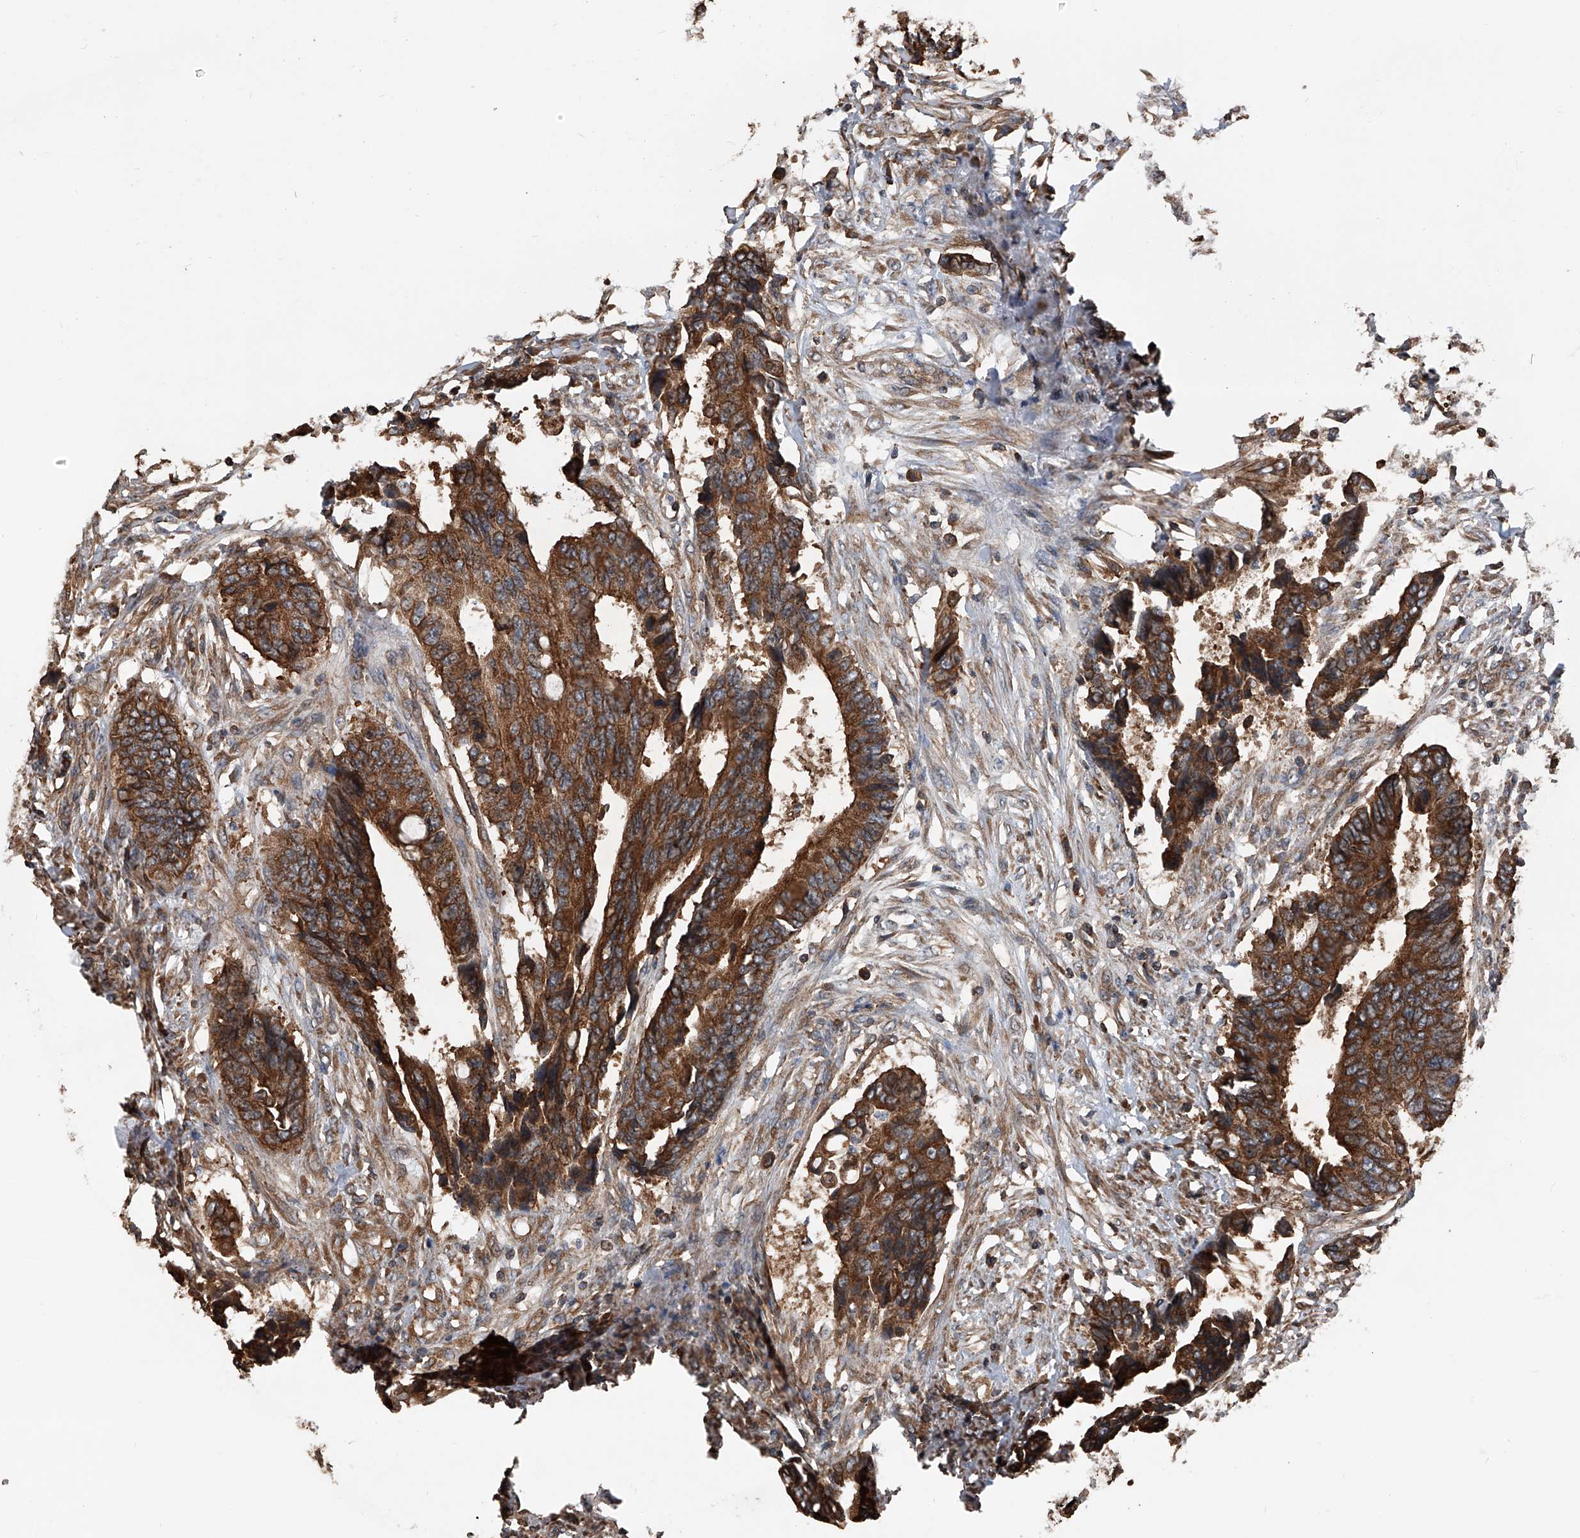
{"staining": {"intensity": "strong", "quantity": ">75%", "location": "cytoplasmic/membranous"}, "tissue": "colorectal cancer", "cell_type": "Tumor cells", "image_type": "cancer", "snomed": [{"axis": "morphology", "description": "Adenocarcinoma, NOS"}, {"axis": "topography", "description": "Rectum"}], "caption": "High-magnification brightfield microscopy of colorectal adenocarcinoma stained with DAB (brown) and counterstained with hematoxylin (blue). tumor cells exhibit strong cytoplasmic/membranous expression is present in approximately>75% of cells.", "gene": "KCNJ2", "patient": {"sex": "male", "age": 84}}